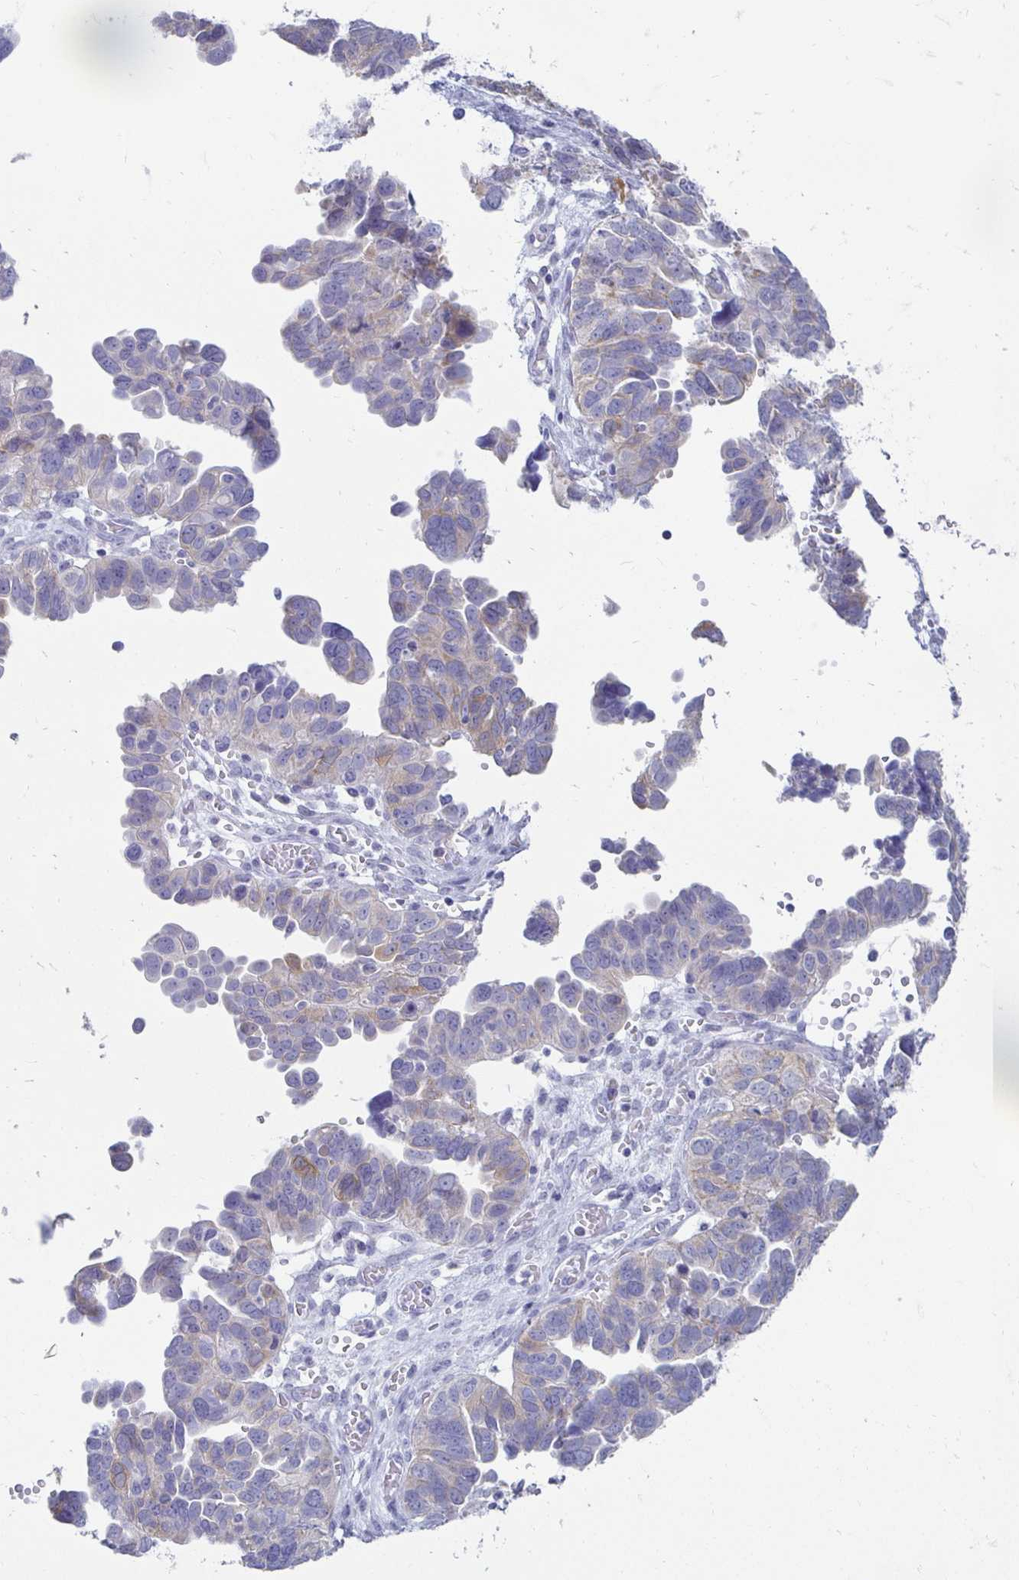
{"staining": {"intensity": "weak", "quantity": "<25%", "location": "cytoplasmic/membranous"}, "tissue": "ovarian cancer", "cell_type": "Tumor cells", "image_type": "cancer", "snomed": [{"axis": "morphology", "description": "Cystadenocarcinoma, serous, NOS"}, {"axis": "topography", "description": "Ovary"}], "caption": "Human ovarian cancer stained for a protein using immunohistochemistry exhibits no expression in tumor cells.", "gene": "PEG10", "patient": {"sex": "female", "age": 64}}